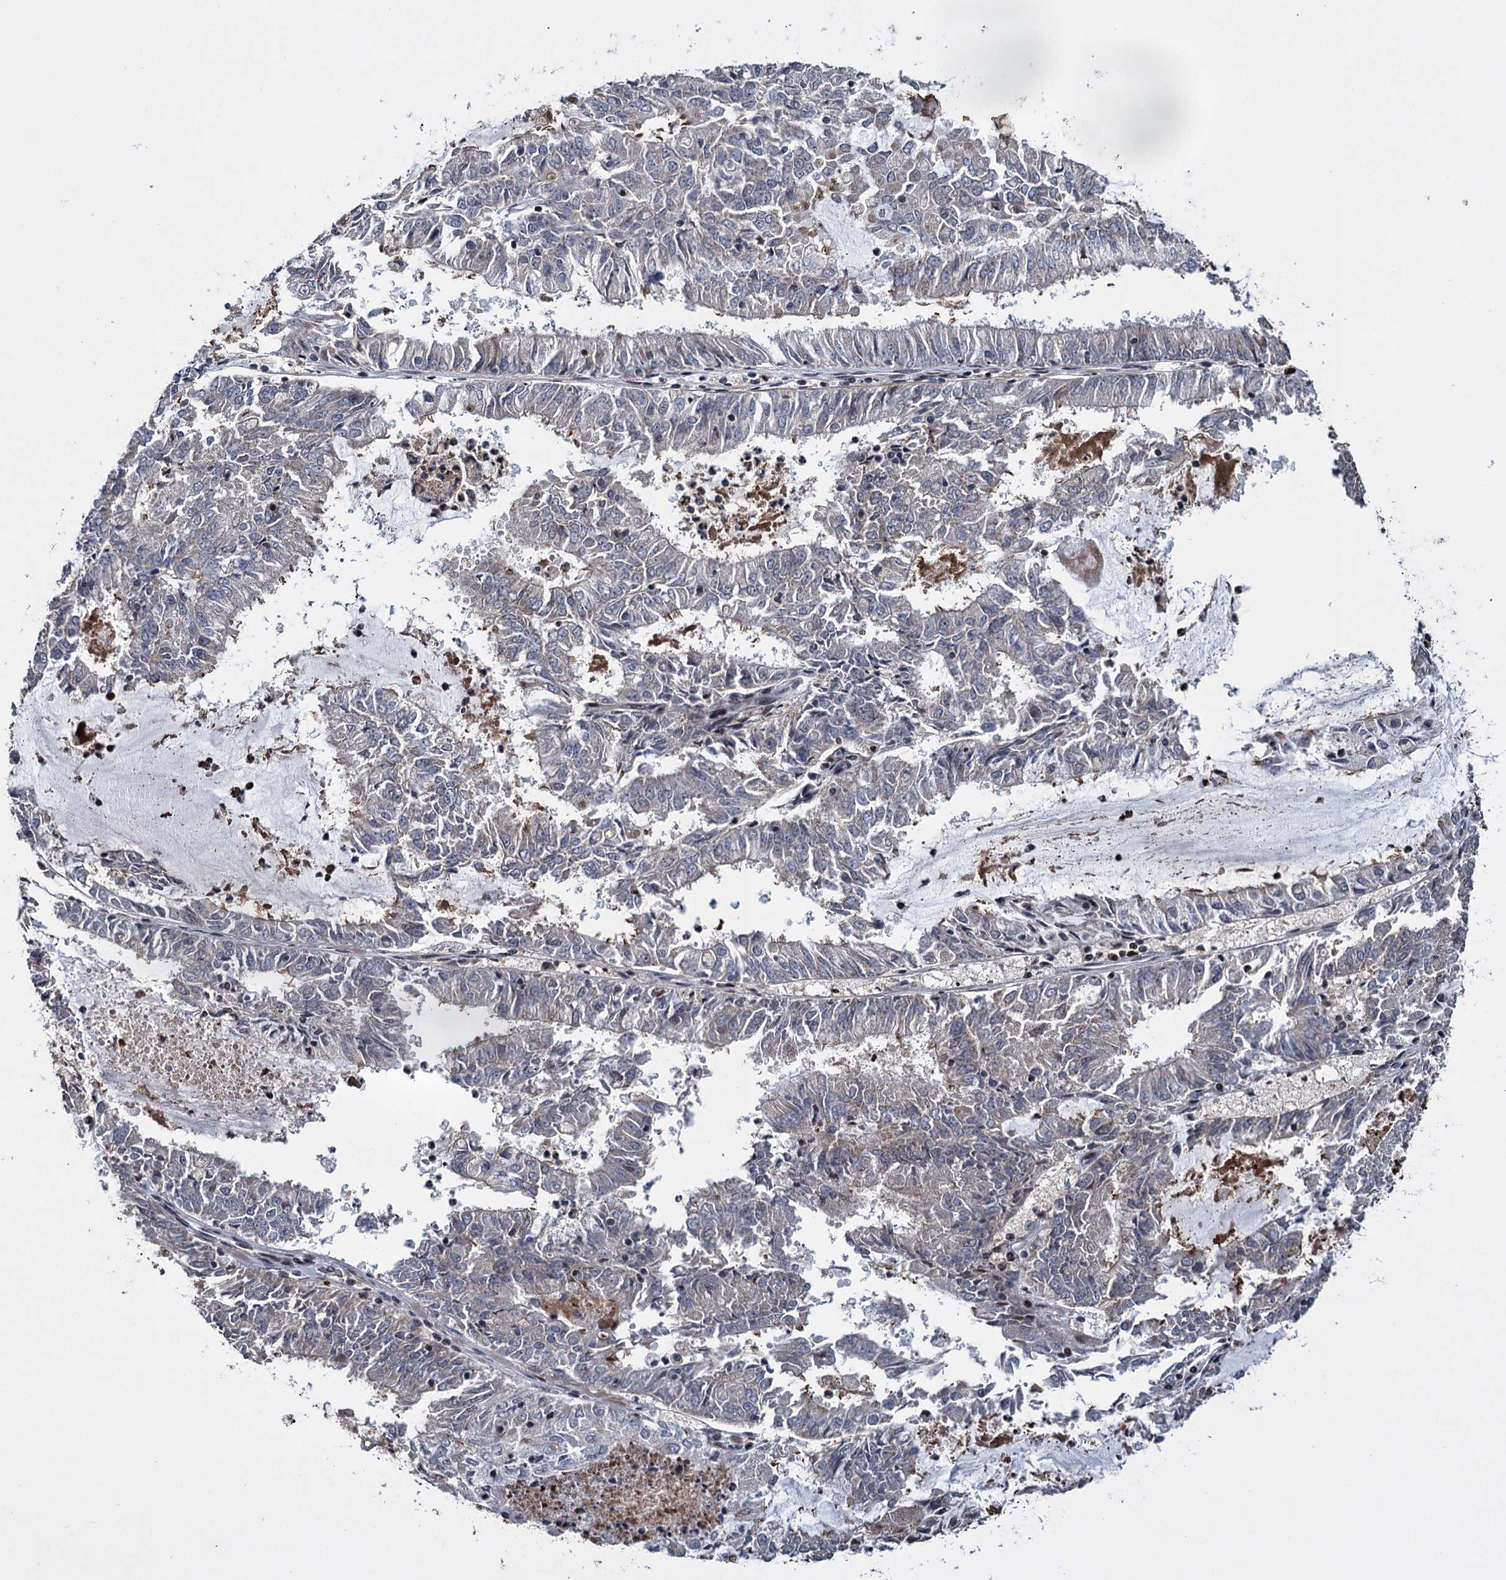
{"staining": {"intensity": "negative", "quantity": "none", "location": "none"}, "tissue": "endometrial cancer", "cell_type": "Tumor cells", "image_type": "cancer", "snomed": [{"axis": "morphology", "description": "Adenocarcinoma, NOS"}, {"axis": "topography", "description": "Endometrium"}], "caption": "A high-resolution histopathology image shows immunohistochemistry (IHC) staining of endometrial cancer, which demonstrates no significant staining in tumor cells.", "gene": "EYA4", "patient": {"sex": "female", "age": 57}}